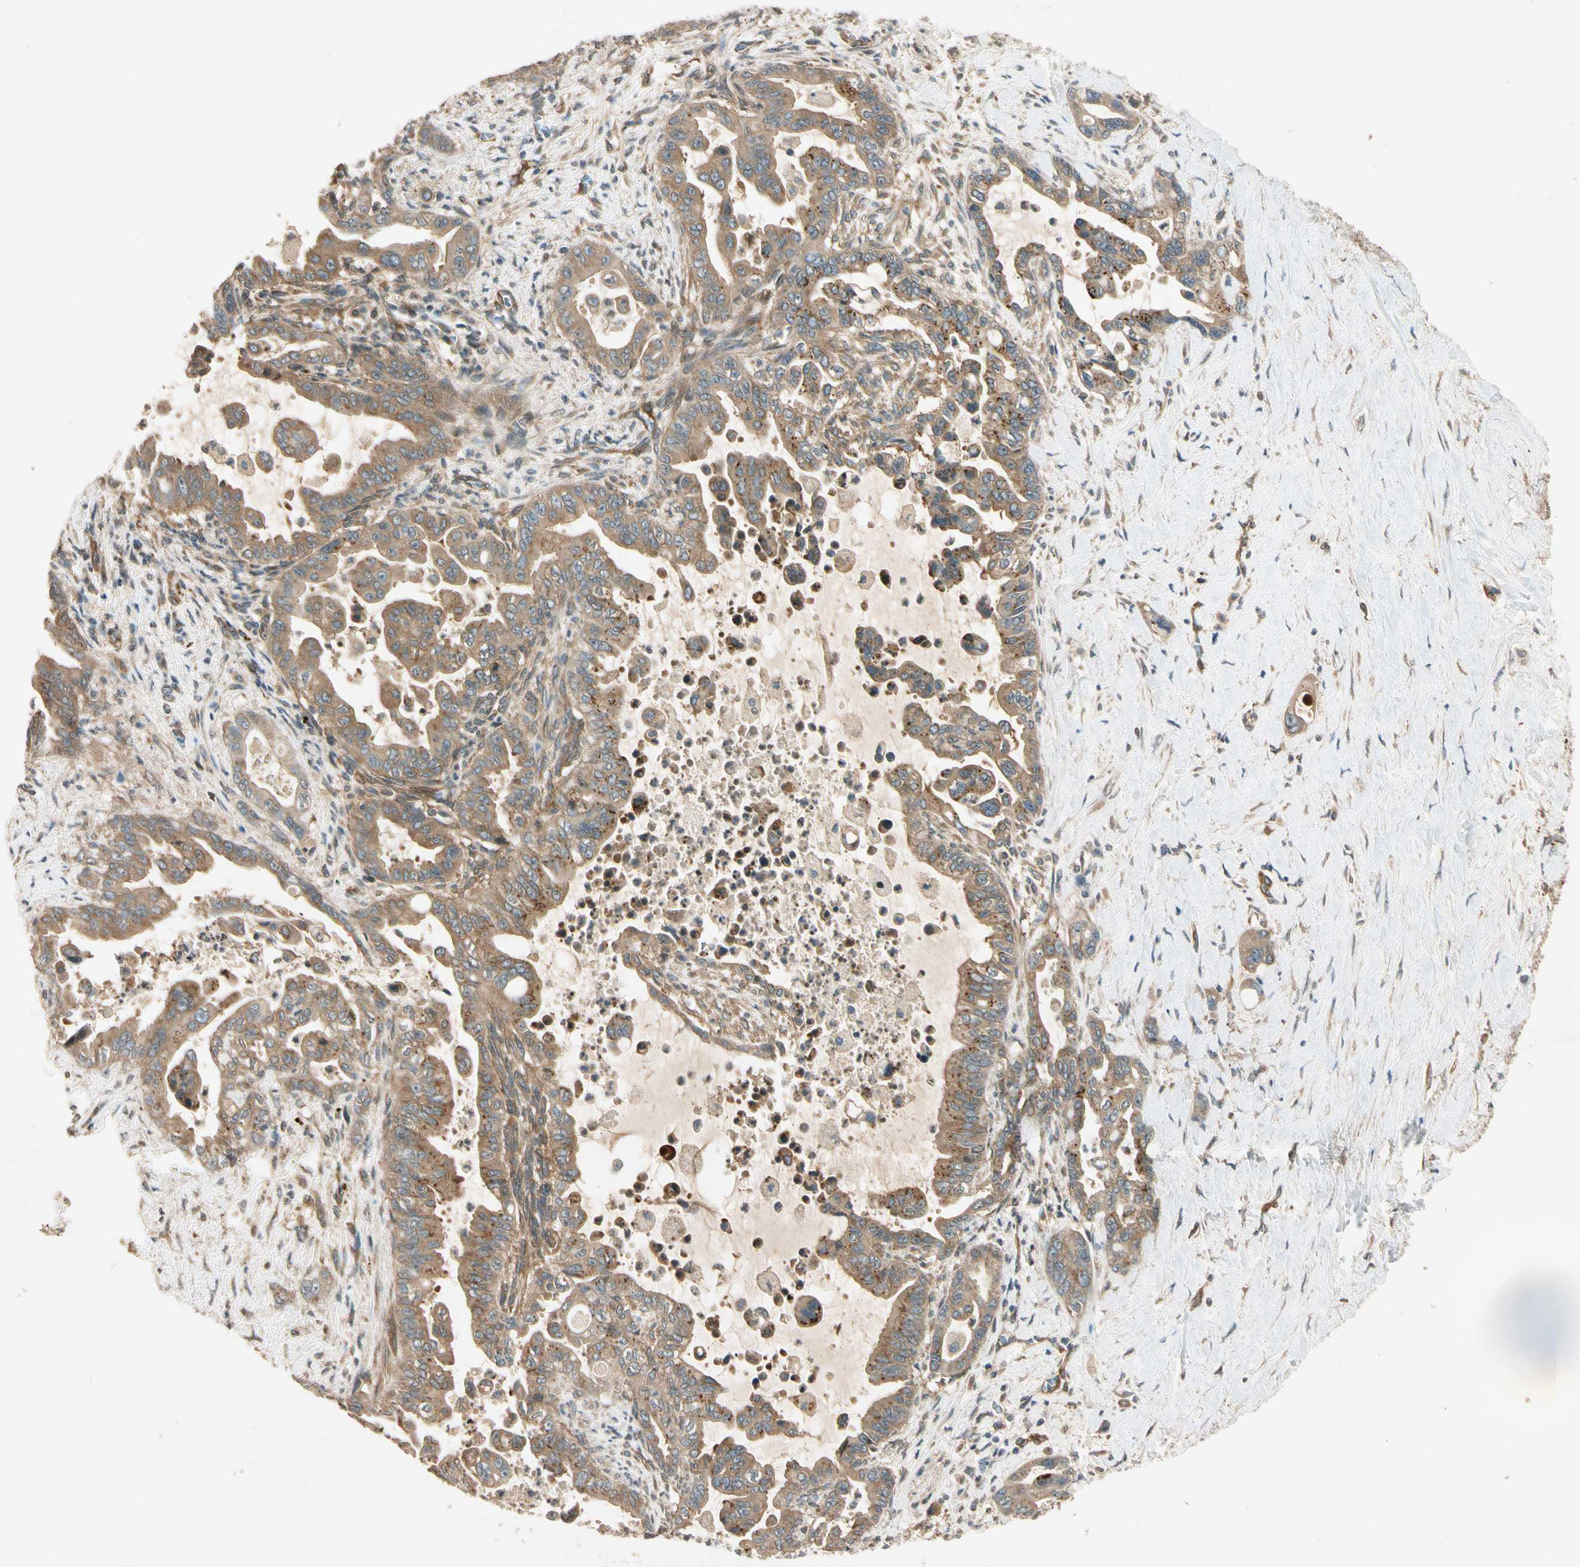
{"staining": {"intensity": "weak", "quantity": ">75%", "location": "cytoplasmic/membranous"}, "tissue": "pancreatic cancer", "cell_type": "Tumor cells", "image_type": "cancer", "snomed": [{"axis": "morphology", "description": "Adenocarcinoma, NOS"}, {"axis": "topography", "description": "Pancreas"}], "caption": "Brown immunohistochemical staining in pancreatic cancer (adenocarcinoma) exhibits weak cytoplasmic/membranous positivity in approximately >75% of tumor cells.", "gene": "ROCK2", "patient": {"sex": "male", "age": 70}}